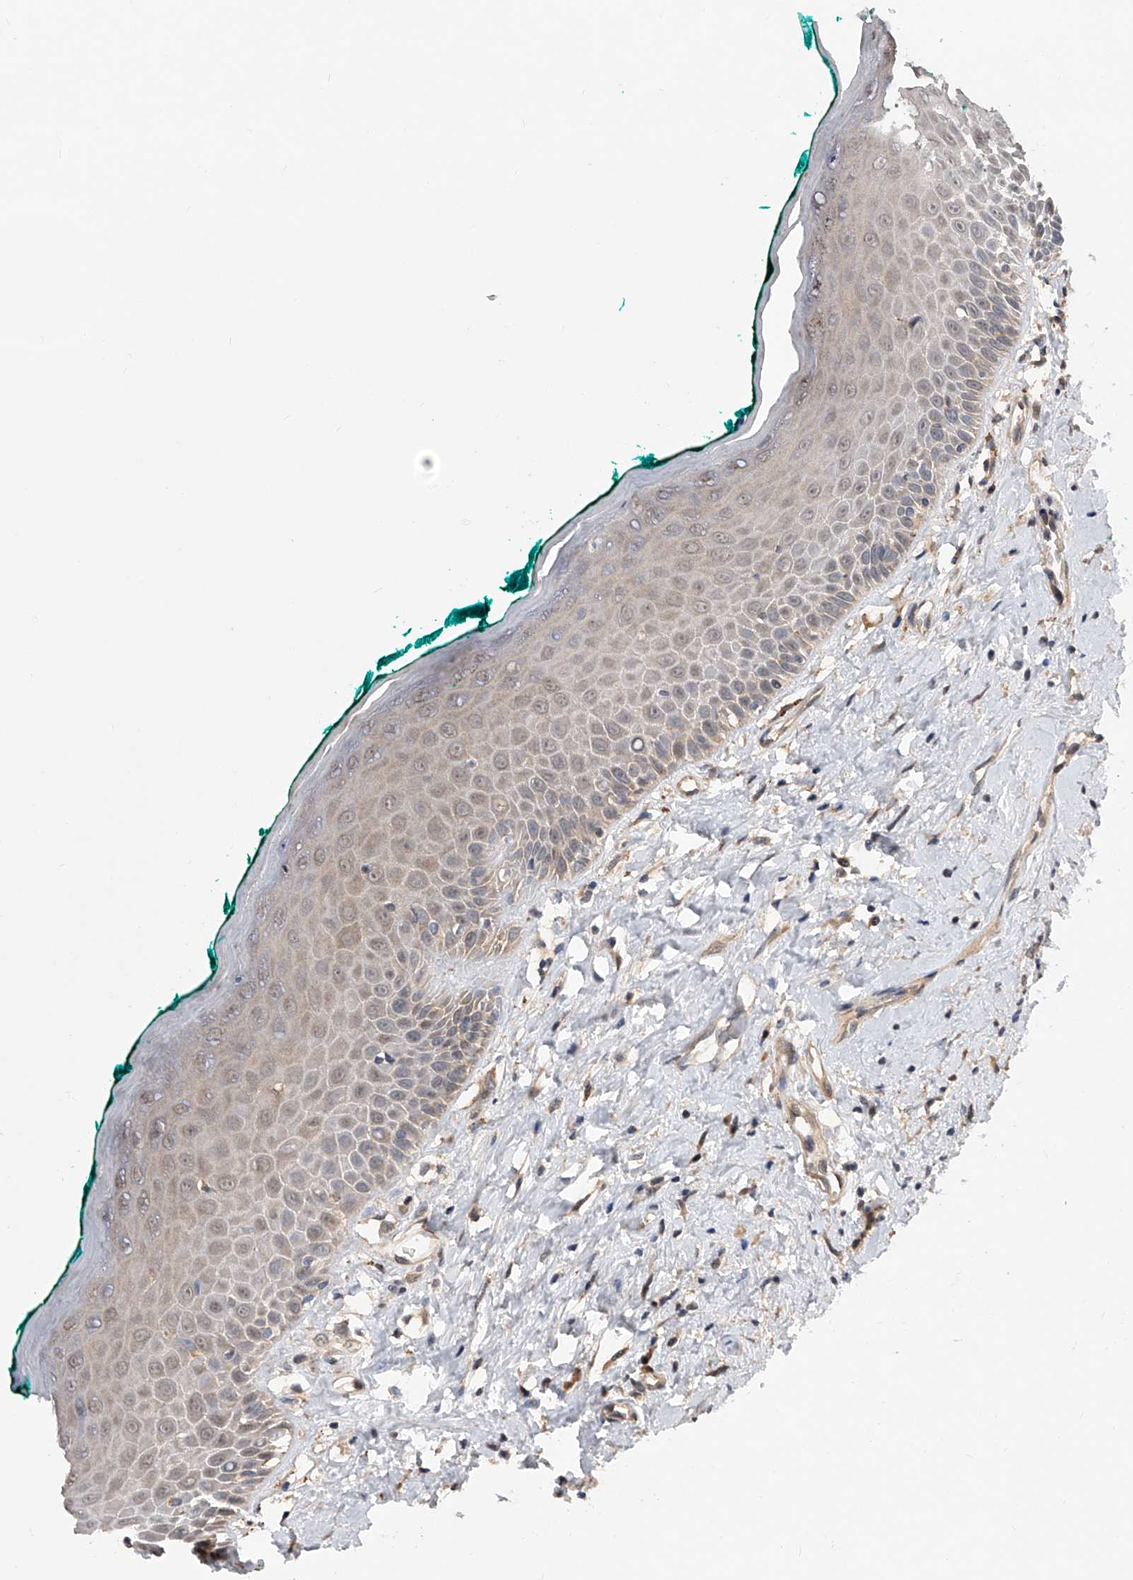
{"staining": {"intensity": "weak", "quantity": "25%-75%", "location": "cytoplasmic/membranous,nuclear"}, "tissue": "oral mucosa", "cell_type": "Squamous epithelial cells", "image_type": "normal", "snomed": [{"axis": "morphology", "description": "Normal tissue, NOS"}, {"axis": "topography", "description": "Oral tissue"}], "caption": "DAB immunohistochemical staining of benign human oral mucosa shows weak cytoplasmic/membranous,nuclear protein positivity in approximately 25%-75% of squamous epithelial cells.", "gene": "GMDS", "patient": {"sex": "female", "age": 70}}